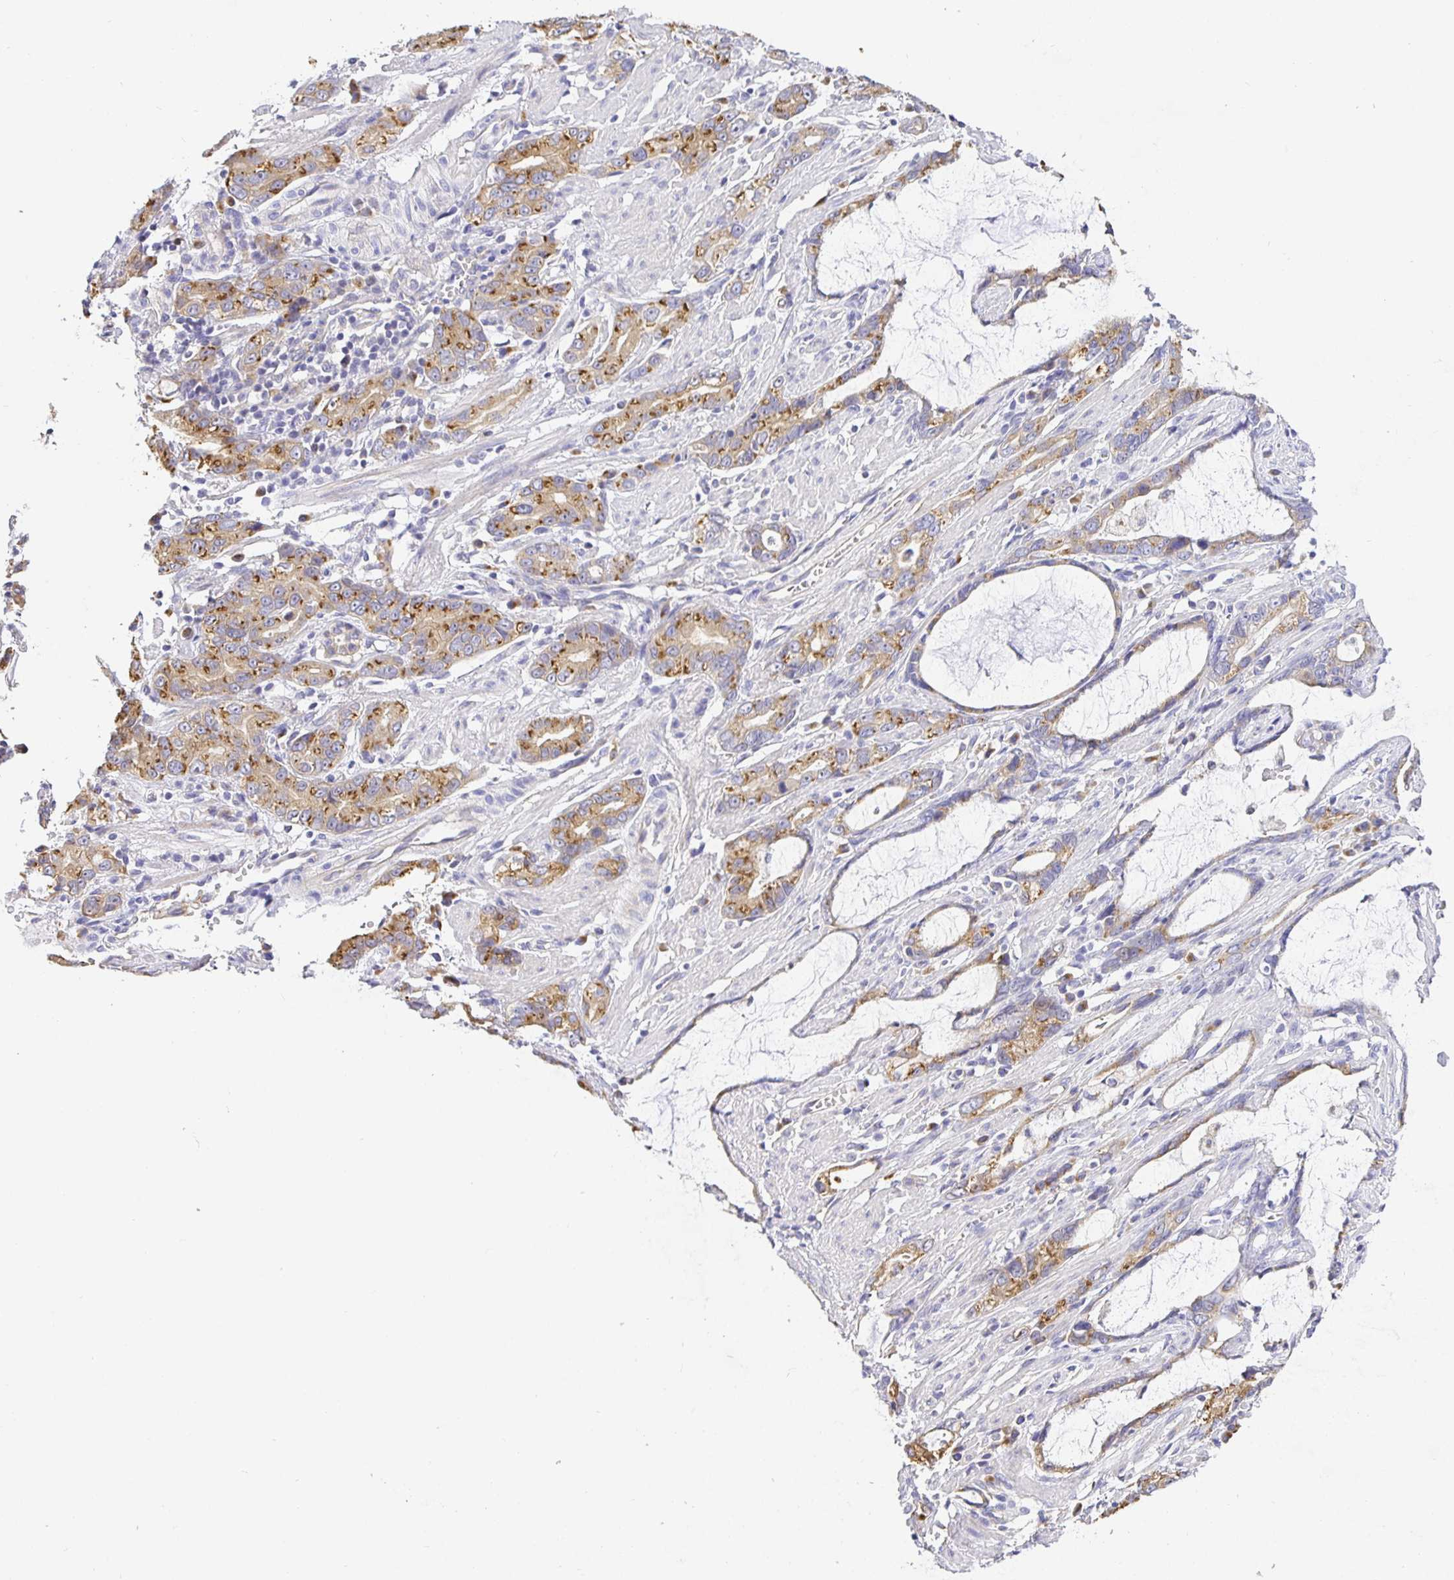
{"staining": {"intensity": "moderate", "quantity": ">75%", "location": "cytoplasmic/membranous"}, "tissue": "stomach cancer", "cell_type": "Tumor cells", "image_type": "cancer", "snomed": [{"axis": "morphology", "description": "Adenocarcinoma, NOS"}, {"axis": "topography", "description": "Stomach"}], "caption": "Human stomach cancer stained for a protein (brown) reveals moderate cytoplasmic/membranous positive staining in about >75% of tumor cells.", "gene": "OPALIN", "patient": {"sex": "male", "age": 55}}